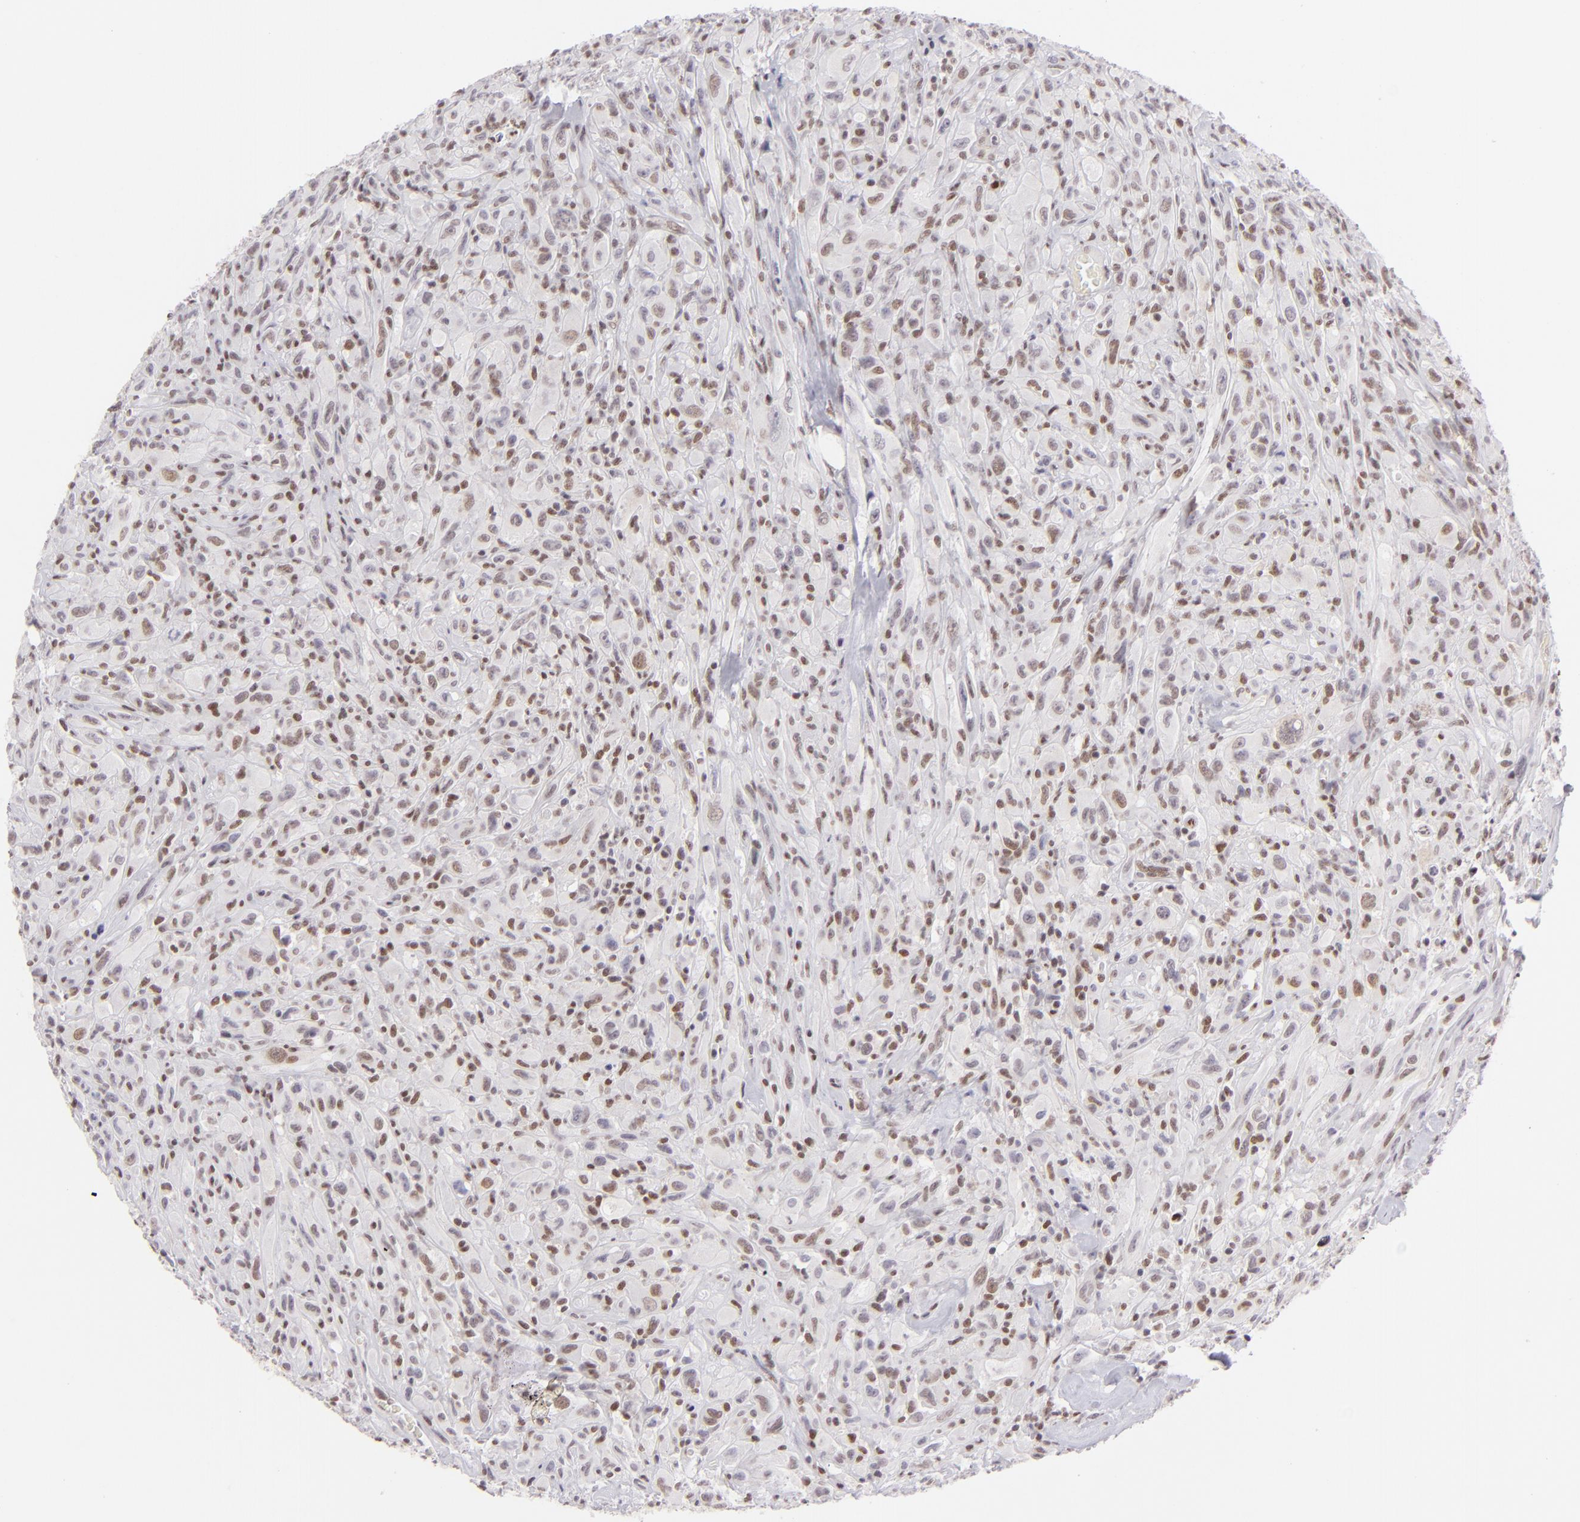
{"staining": {"intensity": "weak", "quantity": "<25%", "location": "nuclear"}, "tissue": "glioma", "cell_type": "Tumor cells", "image_type": "cancer", "snomed": [{"axis": "morphology", "description": "Glioma, malignant, High grade"}, {"axis": "topography", "description": "Brain"}], "caption": "High power microscopy image of an IHC histopathology image of glioma, revealing no significant positivity in tumor cells. (DAB immunohistochemistry (IHC) visualized using brightfield microscopy, high magnification).", "gene": "POU2F1", "patient": {"sex": "male", "age": 48}}